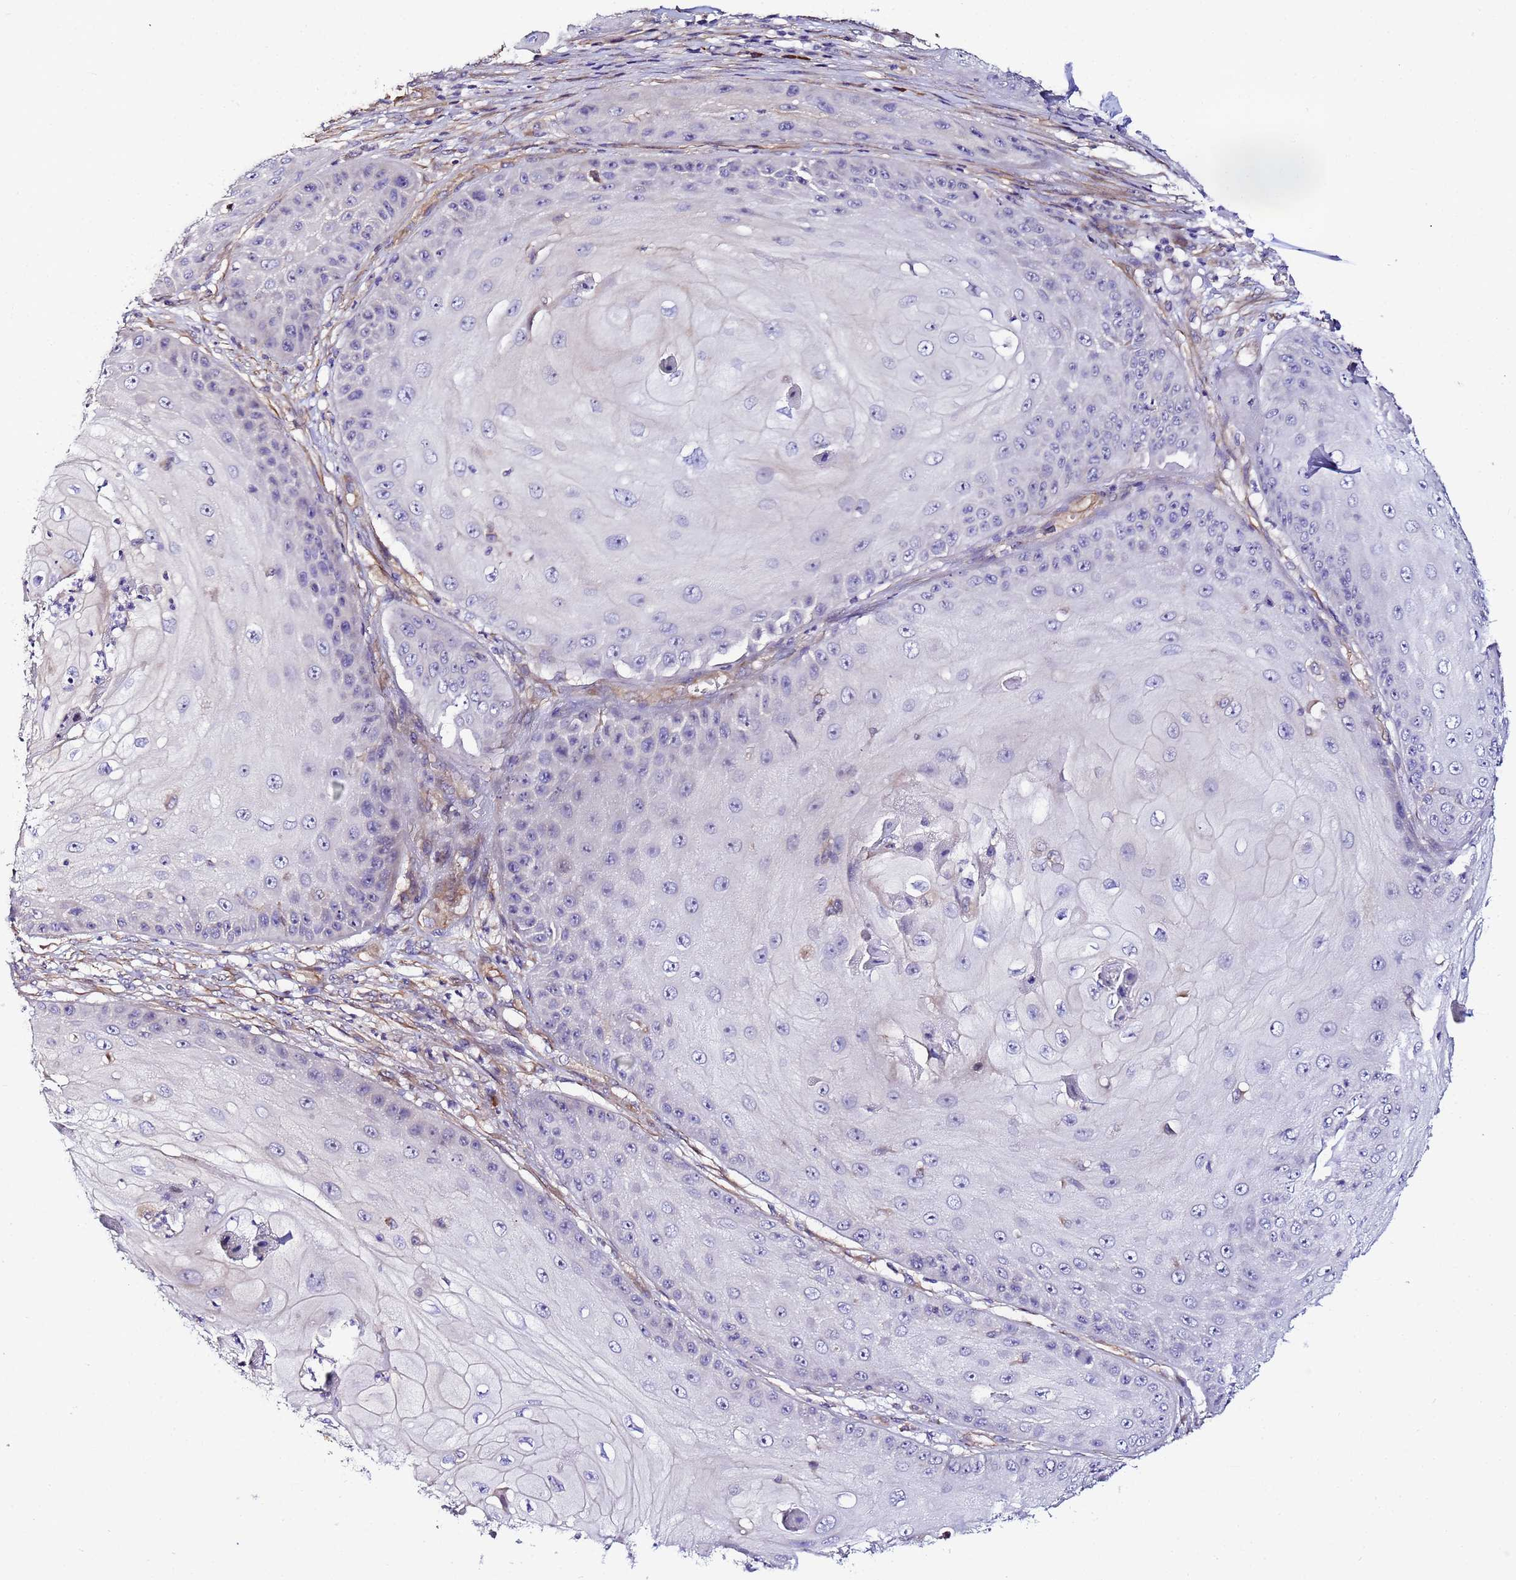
{"staining": {"intensity": "negative", "quantity": "none", "location": "none"}, "tissue": "skin cancer", "cell_type": "Tumor cells", "image_type": "cancer", "snomed": [{"axis": "morphology", "description": "Squamous cell carcinoma, NOS"}, {"axis": "topography", "description": "Skin"}], "caption": "High power microscopy histopathology image of an immunohistochemistry (IHC) histopathology image of skin squamous cell carcinoma, revealing no significant positivity in tumor cells.", "gene": "JRKL", "patient": {"sex": "male", "age": 70}}